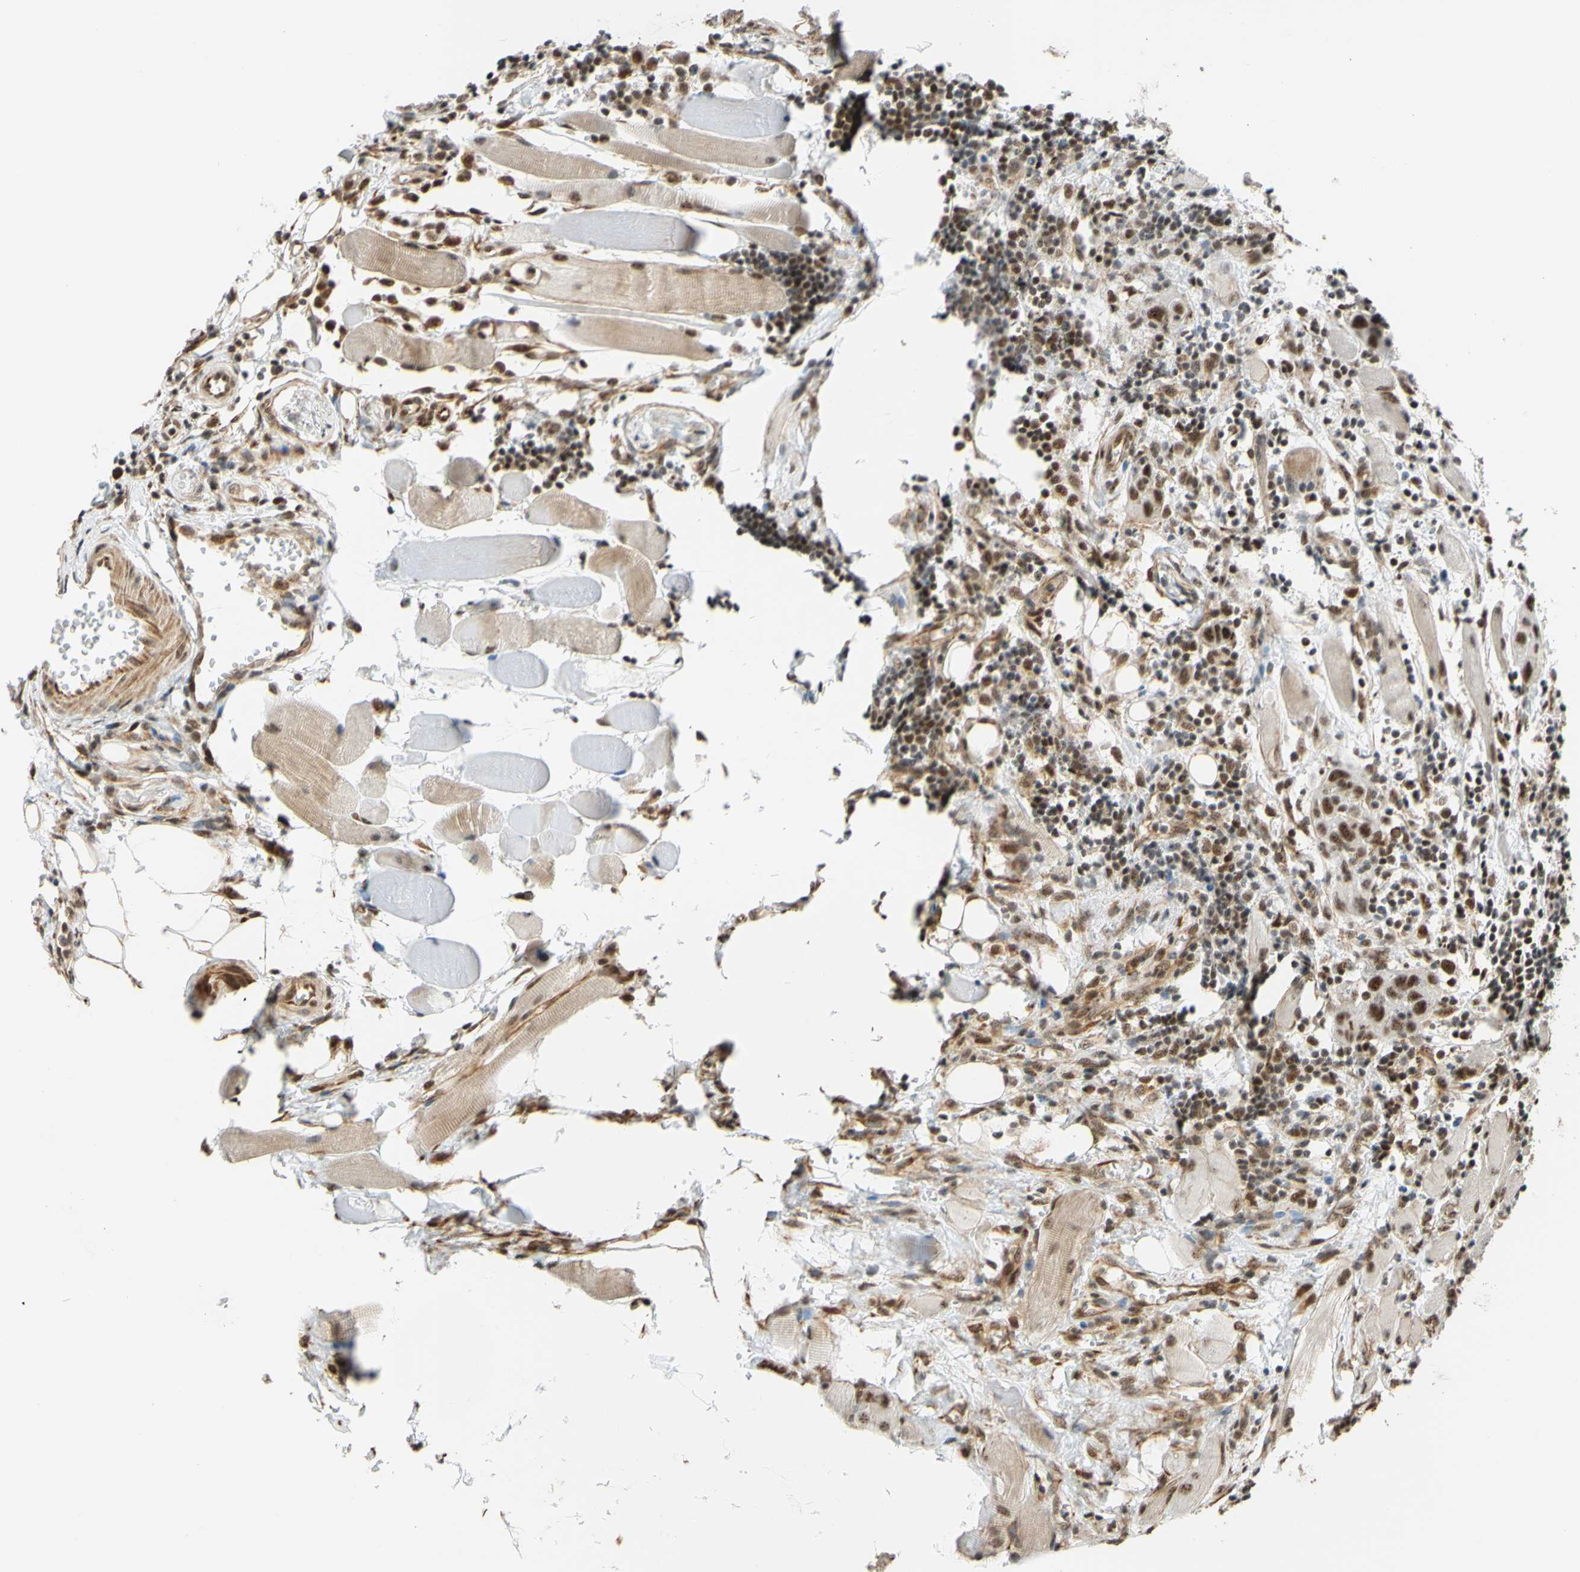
{"staining": {"intensity": "moderate", "quantity": ">75%", "location": "nuclear"}, "tissue": "head and neck cancer", "cell_type": "Tumor cells", "image_type": "cancer", "snomed": [{"axis": "morphology", "description": "Squamous cell carcinoma, NOS"}, {"axis": "topography", "description": "Oral tissue"}, {"axis": "topography", "description": "Head-Neck"}], "caption": "Squamous cell carcinoma (head and neck) stained for a protein (brown) displays moderate nuclear positive staining in approximately >75% of tumor cells.", "gene": "SAP18", "patient": {"sex": "female", "age": 50}}